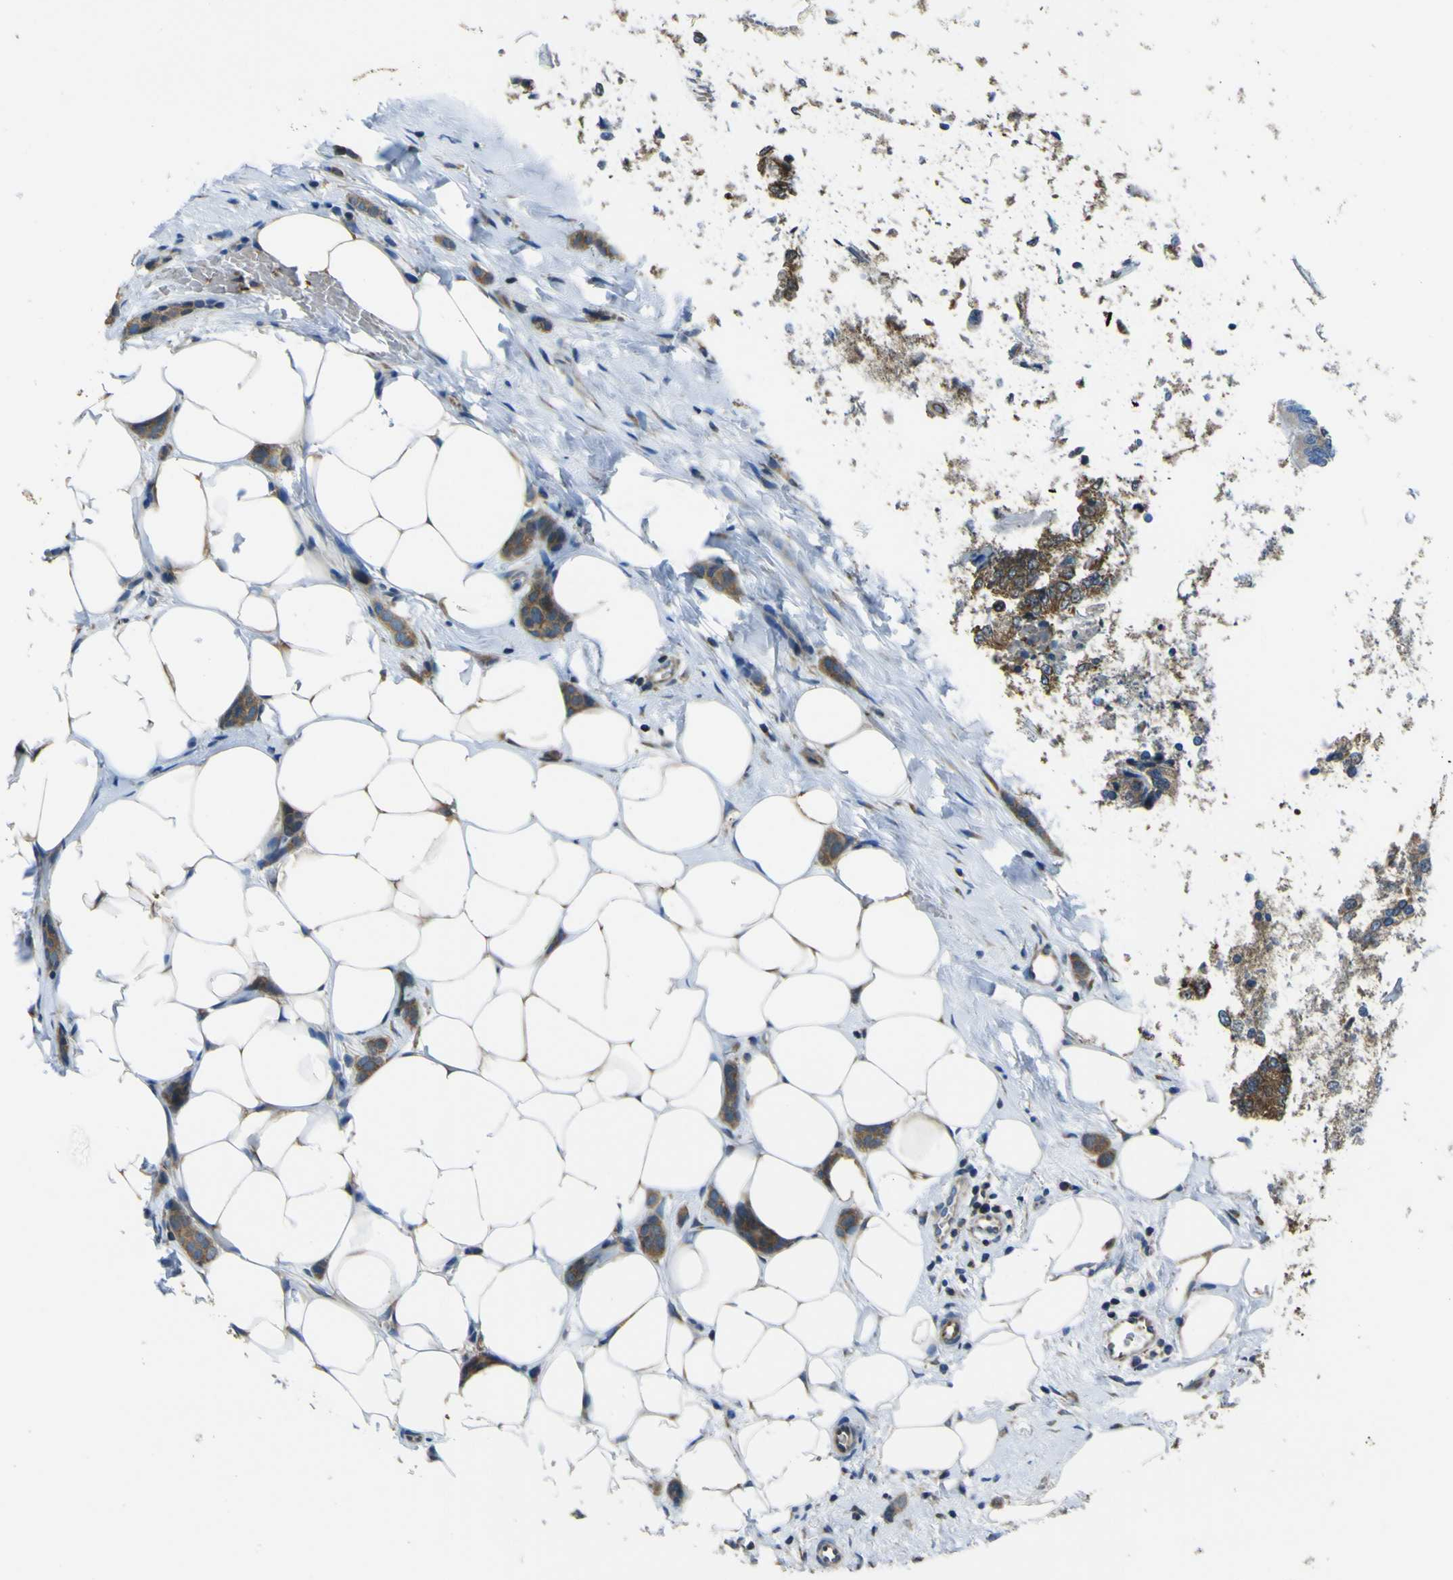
{"staining": {"intensity": "moderate", "quantity": ">75%", "location": "cytoplasmic/membranous"}, "tissue": "breast cancer", "cell_type": "Tumor cells", "image_type": "cancer", "snomed": [{"axis": "morphology", "description": "Lobular carcinoma"}, {"axis": "topography", "description": "Skin"}, {"axis": "topography", "description": "Breast"}], "caption": "Protein staining of lobular carcinoma (breast) tissue reveals moderate cytoplasmic/membranous staining in approximately >75% of tumor cells. The staining is performed using DAB brown chromogen to label protein expression. The nuclei are counter-stained blue using hematoxylin.", "gene": "STIM1", "patient": {"sex": "female", "age": 46}}